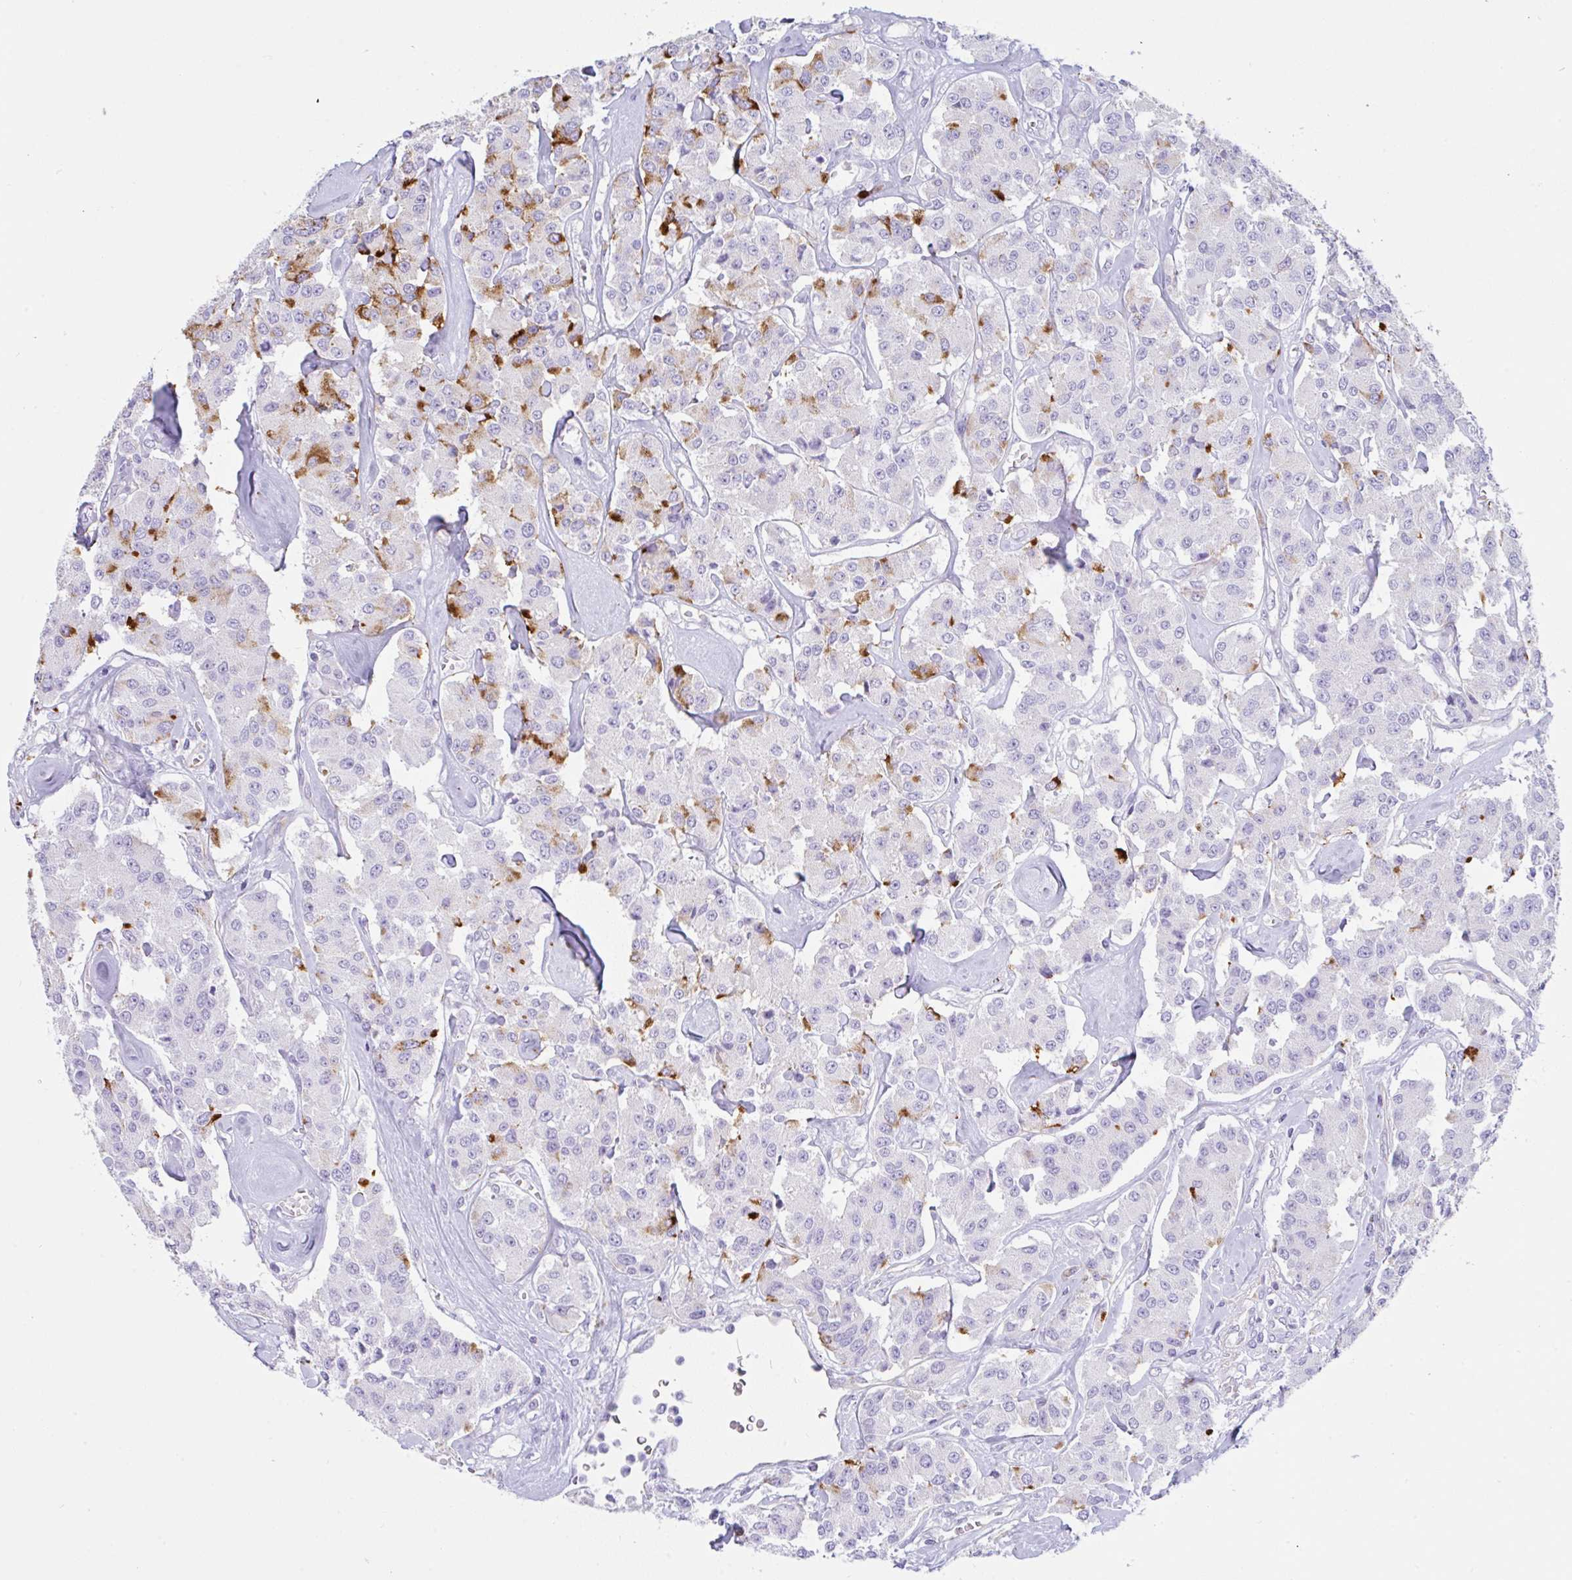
{"staining": {"intensity": "strong", "quantity": "<25%", "location": "cytoplasmic/membranous"}, "tissue": "carcinoid", "cell_type": "Tumor cells", "image_type": "cancer", "snomed": [{"axis": "morphology", "description": "Carcinoid, malignant, NOS"}, {"axis": "topography", "description": "Pancreas"}], "caption": "Carcinoid was stained to show a protein in brown. There is medium levels of strong cytoplasmic/membranous positivity in about <25% of tumor cells.", "gene": "NDUFAF8", "patient": {"sex": "male", "age": 41}}